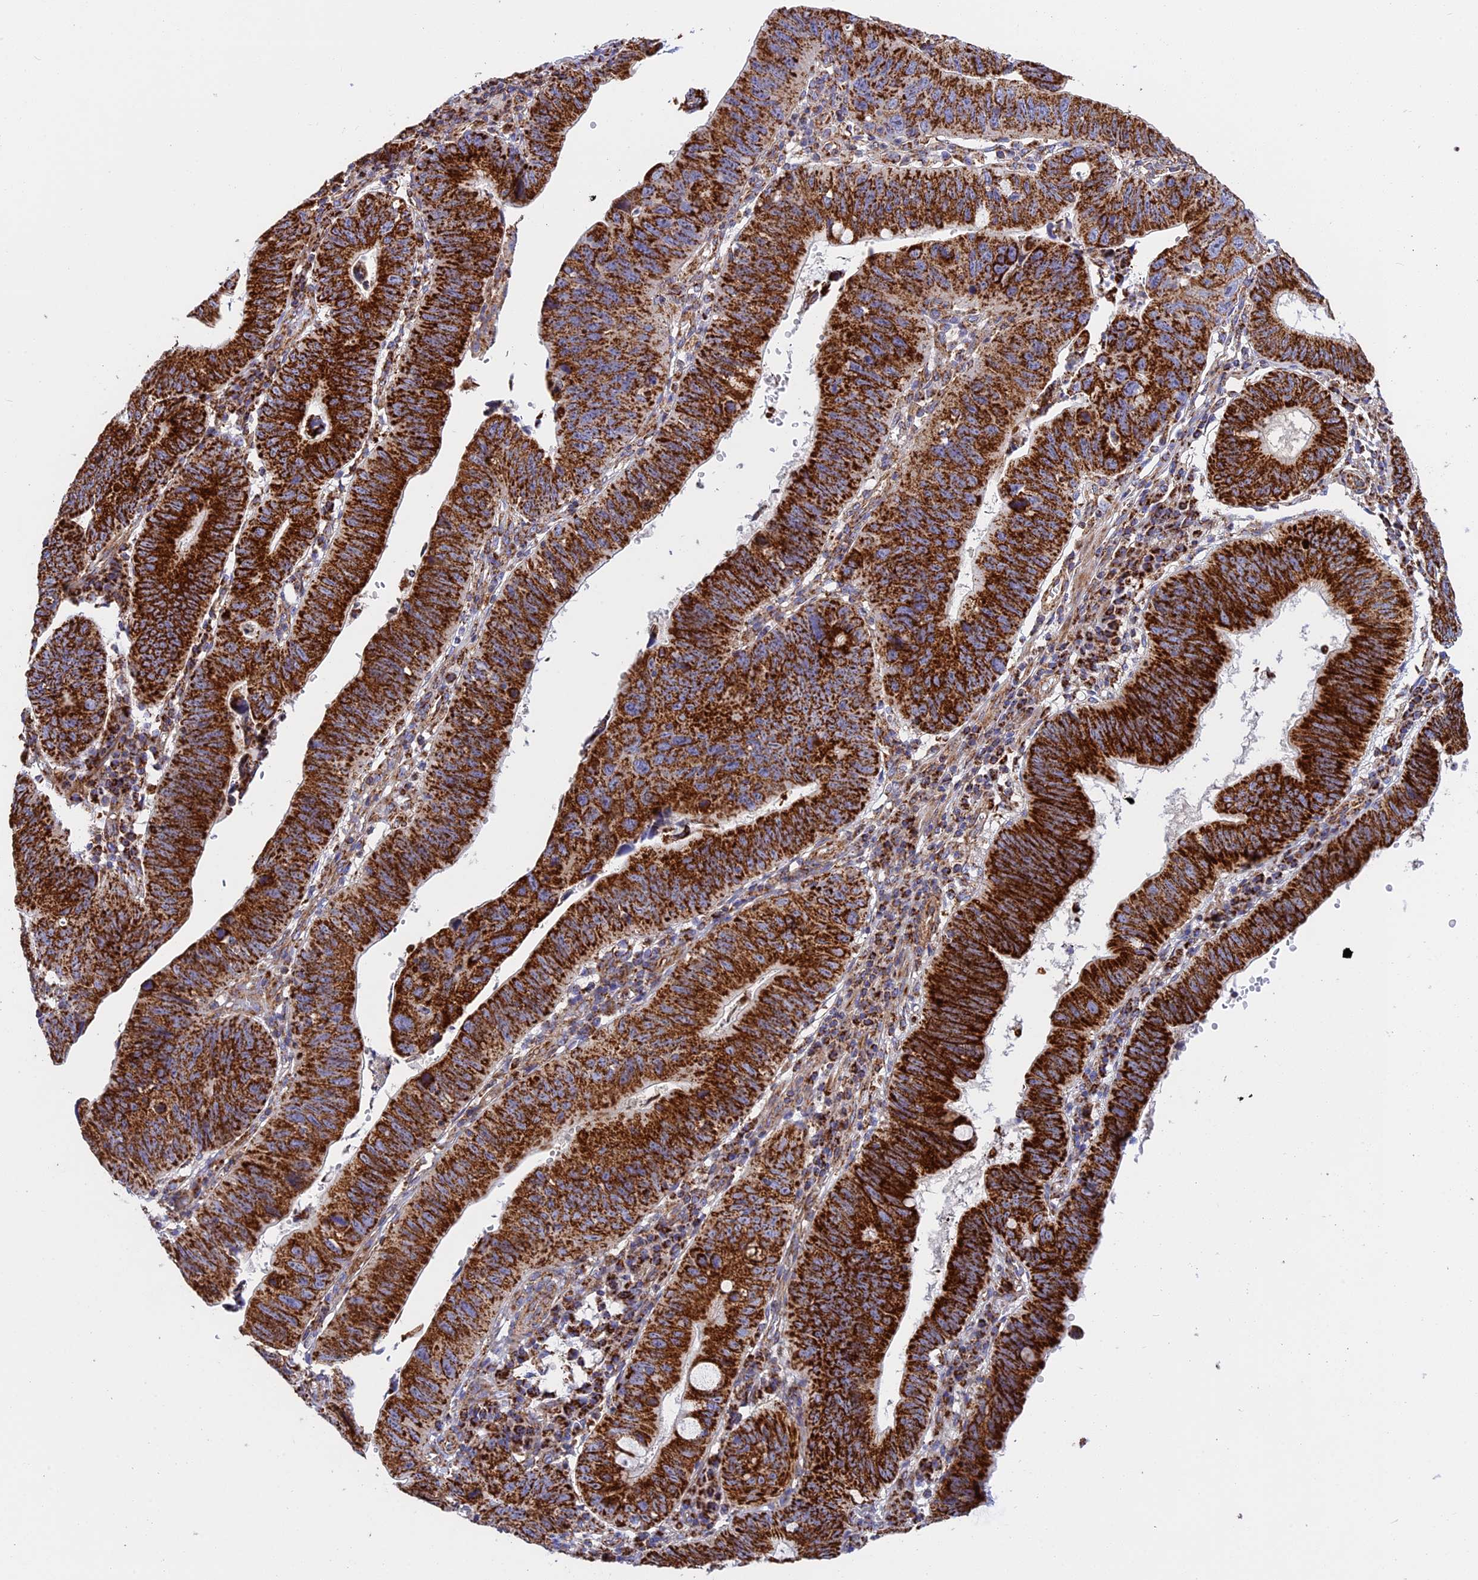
{"staining": {"intensity": "strong", "quantity": ">75%", "location": "cytoplasmic/membranous"}, "tissue": "stomach cancer", "cell_type": "Tumor cells", "image_type": "cancer", "snomed": [{"axis": "morphology", "description": "Adenocarcinoma, NOS"}, {"axis": "topography", "description": "Stomach"}], "caption": "Stomach cancer stained for a protein demonstrates strong cytoplasmic/membranous positivity in tumor cells. The staining was performed using DAB (3,3'-diaminobenzidine), with brown indicating positive protein expression. Nuclei are stained blue with hematoxylin.", "gene": "UQCRB", "patient": {"sex": "male", "age": 59}}